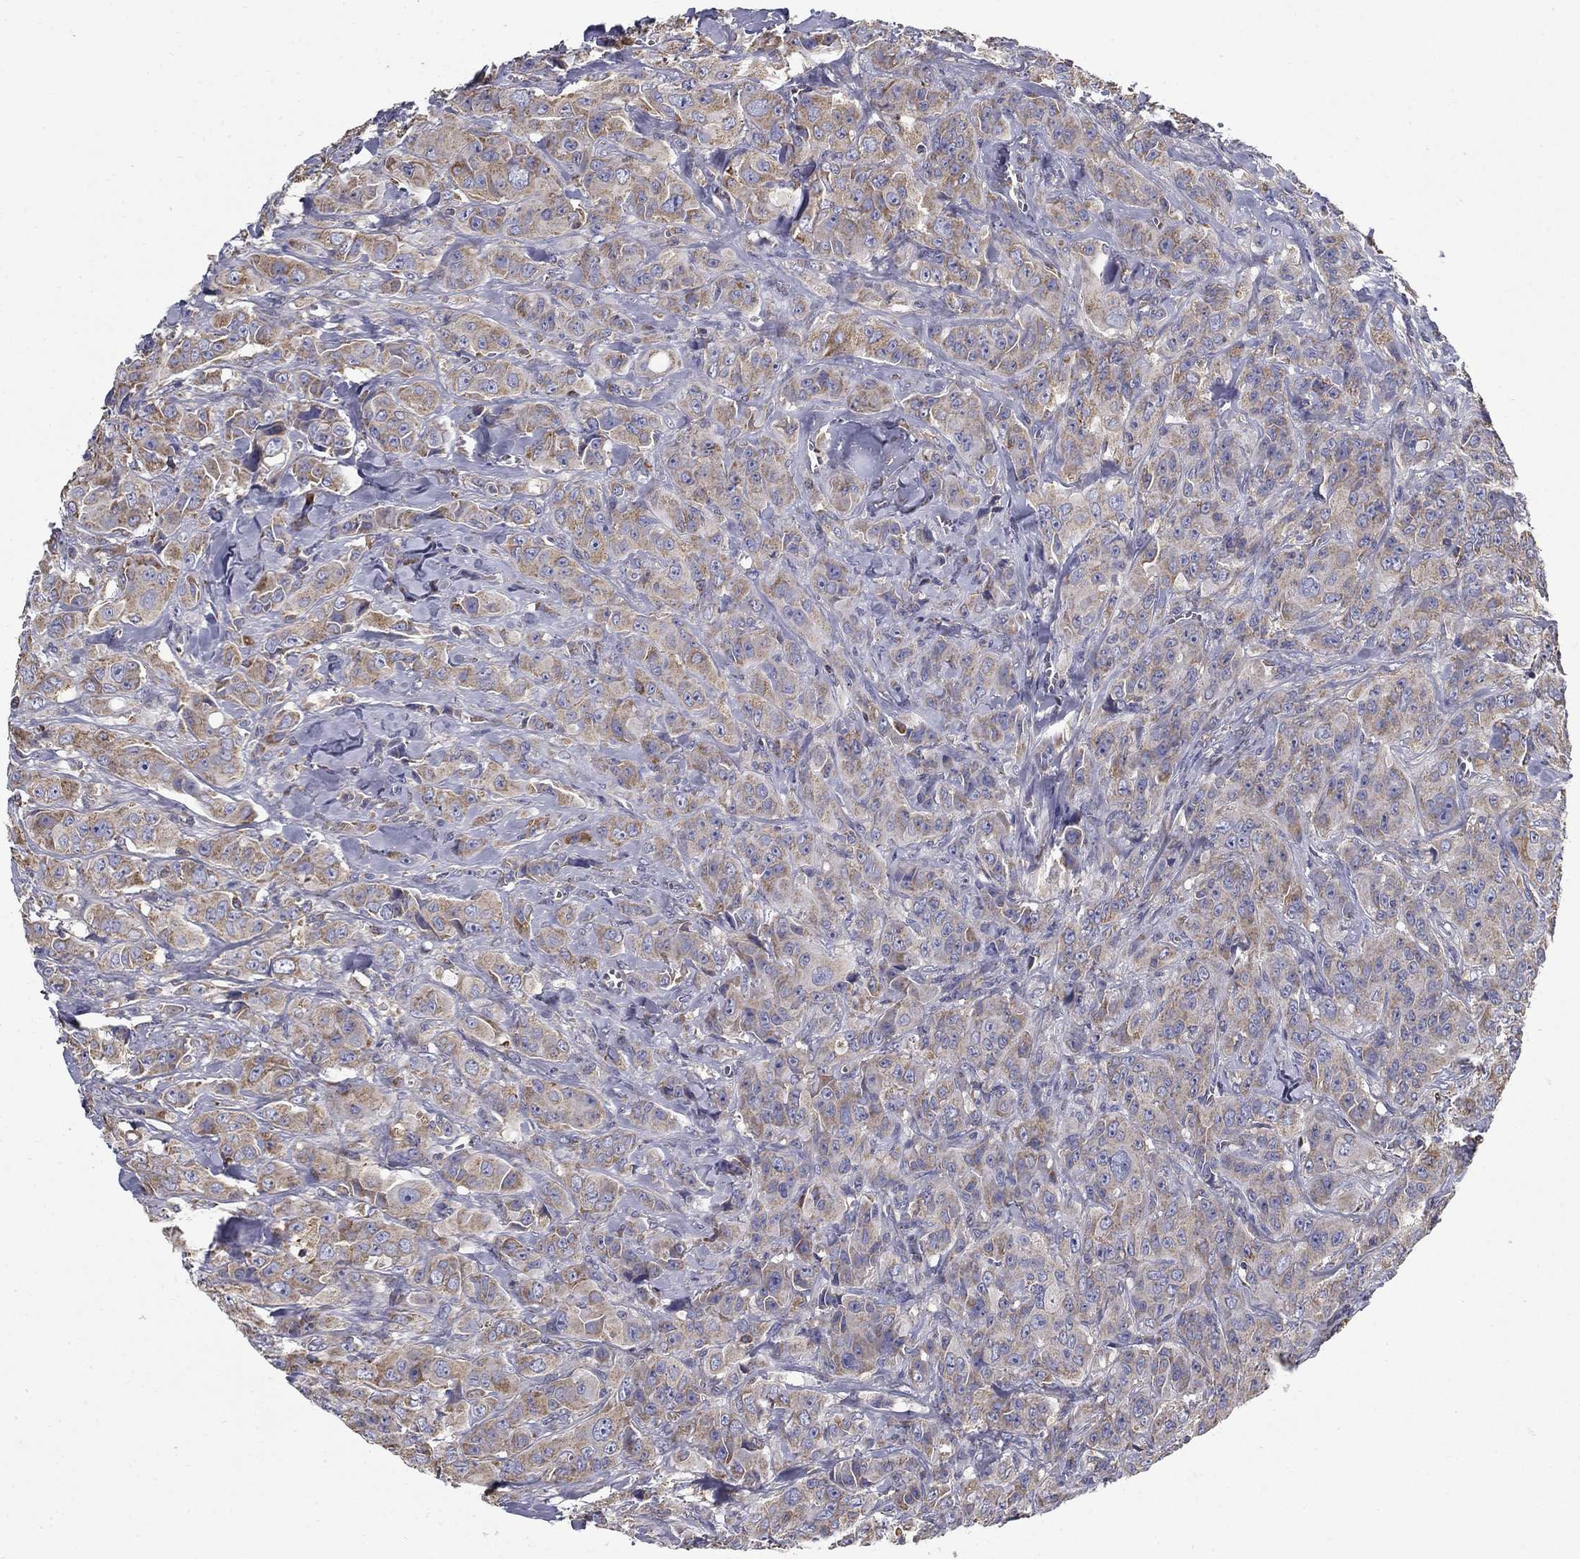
{"staining": {"intensity": "moderate", "quantity": ">75%", "location": "cytoplasmic/membranous"}, "tissue": "breast cancer", "cell_type": "Tumor cells", "image_type": "cancer", "snomed": [{"axis": "morphology", "description": "Duct carcinoma"}, {"axis": "topography", "description": "Breast"}], "caption": "Protein expression analysis of breast cancer (infiltrating ductal carcinoma) reveals moderate cytoplasmic/membranous expression in approximately >75% of tumor cells.", "gene": "NME5", "patient": {"sex": "female", "age": 43}}